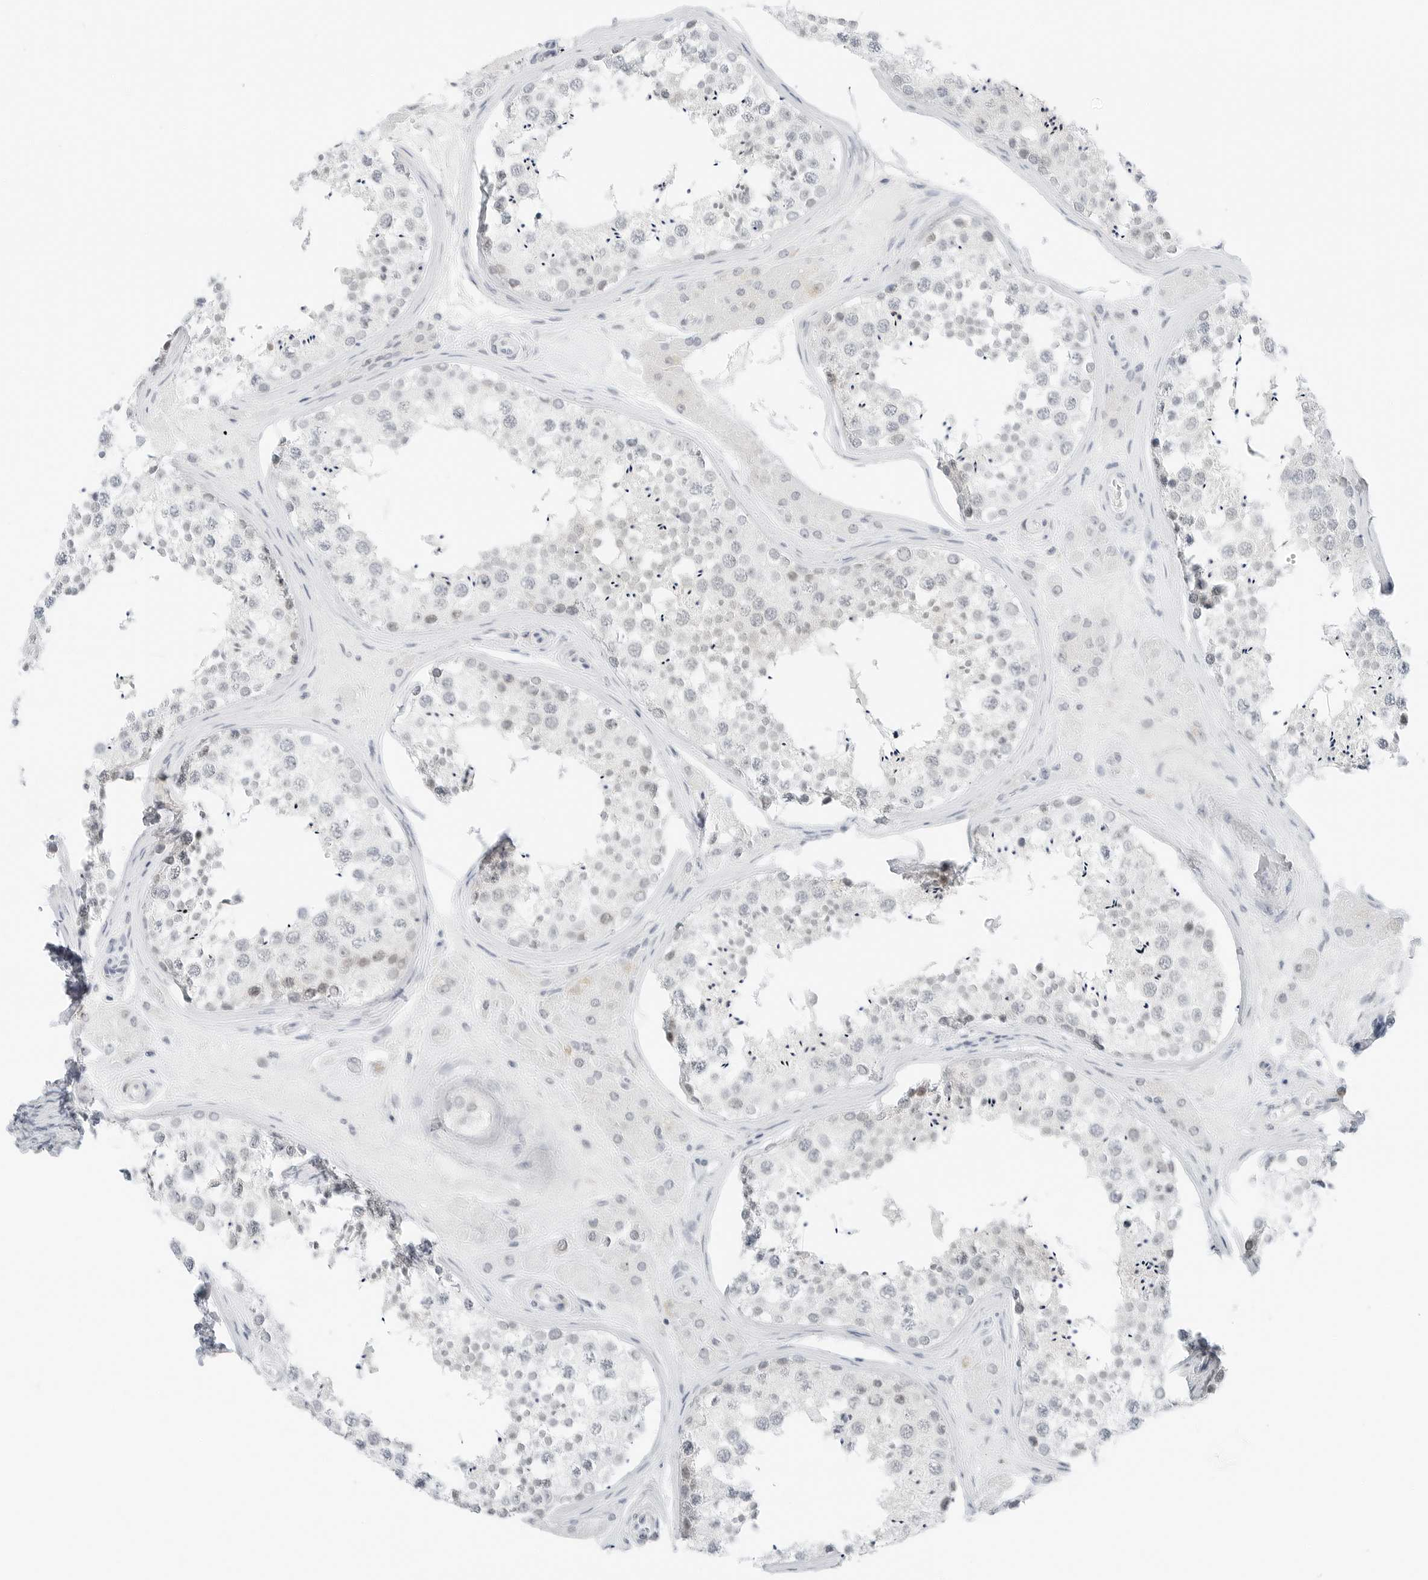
{"staining": {"intensity": "weak", "quantity": "<25%", "location": "cytoplasmic/membranous"}, "tissue": "testis", "cell_type": "Cells in seminiferous ducts", "image_type": "normal", "snomed": [{"axis": "morphology", "description": "Normal tissue, NOS"}, {"axis": "topography", "description": "Testis"}], "caption": "Photomicrograph shows no protein expression in cells in seminiferous ducts of benign testis.", "gene": "CCSAP", "patient": {"sex": "male", "age": 46}}